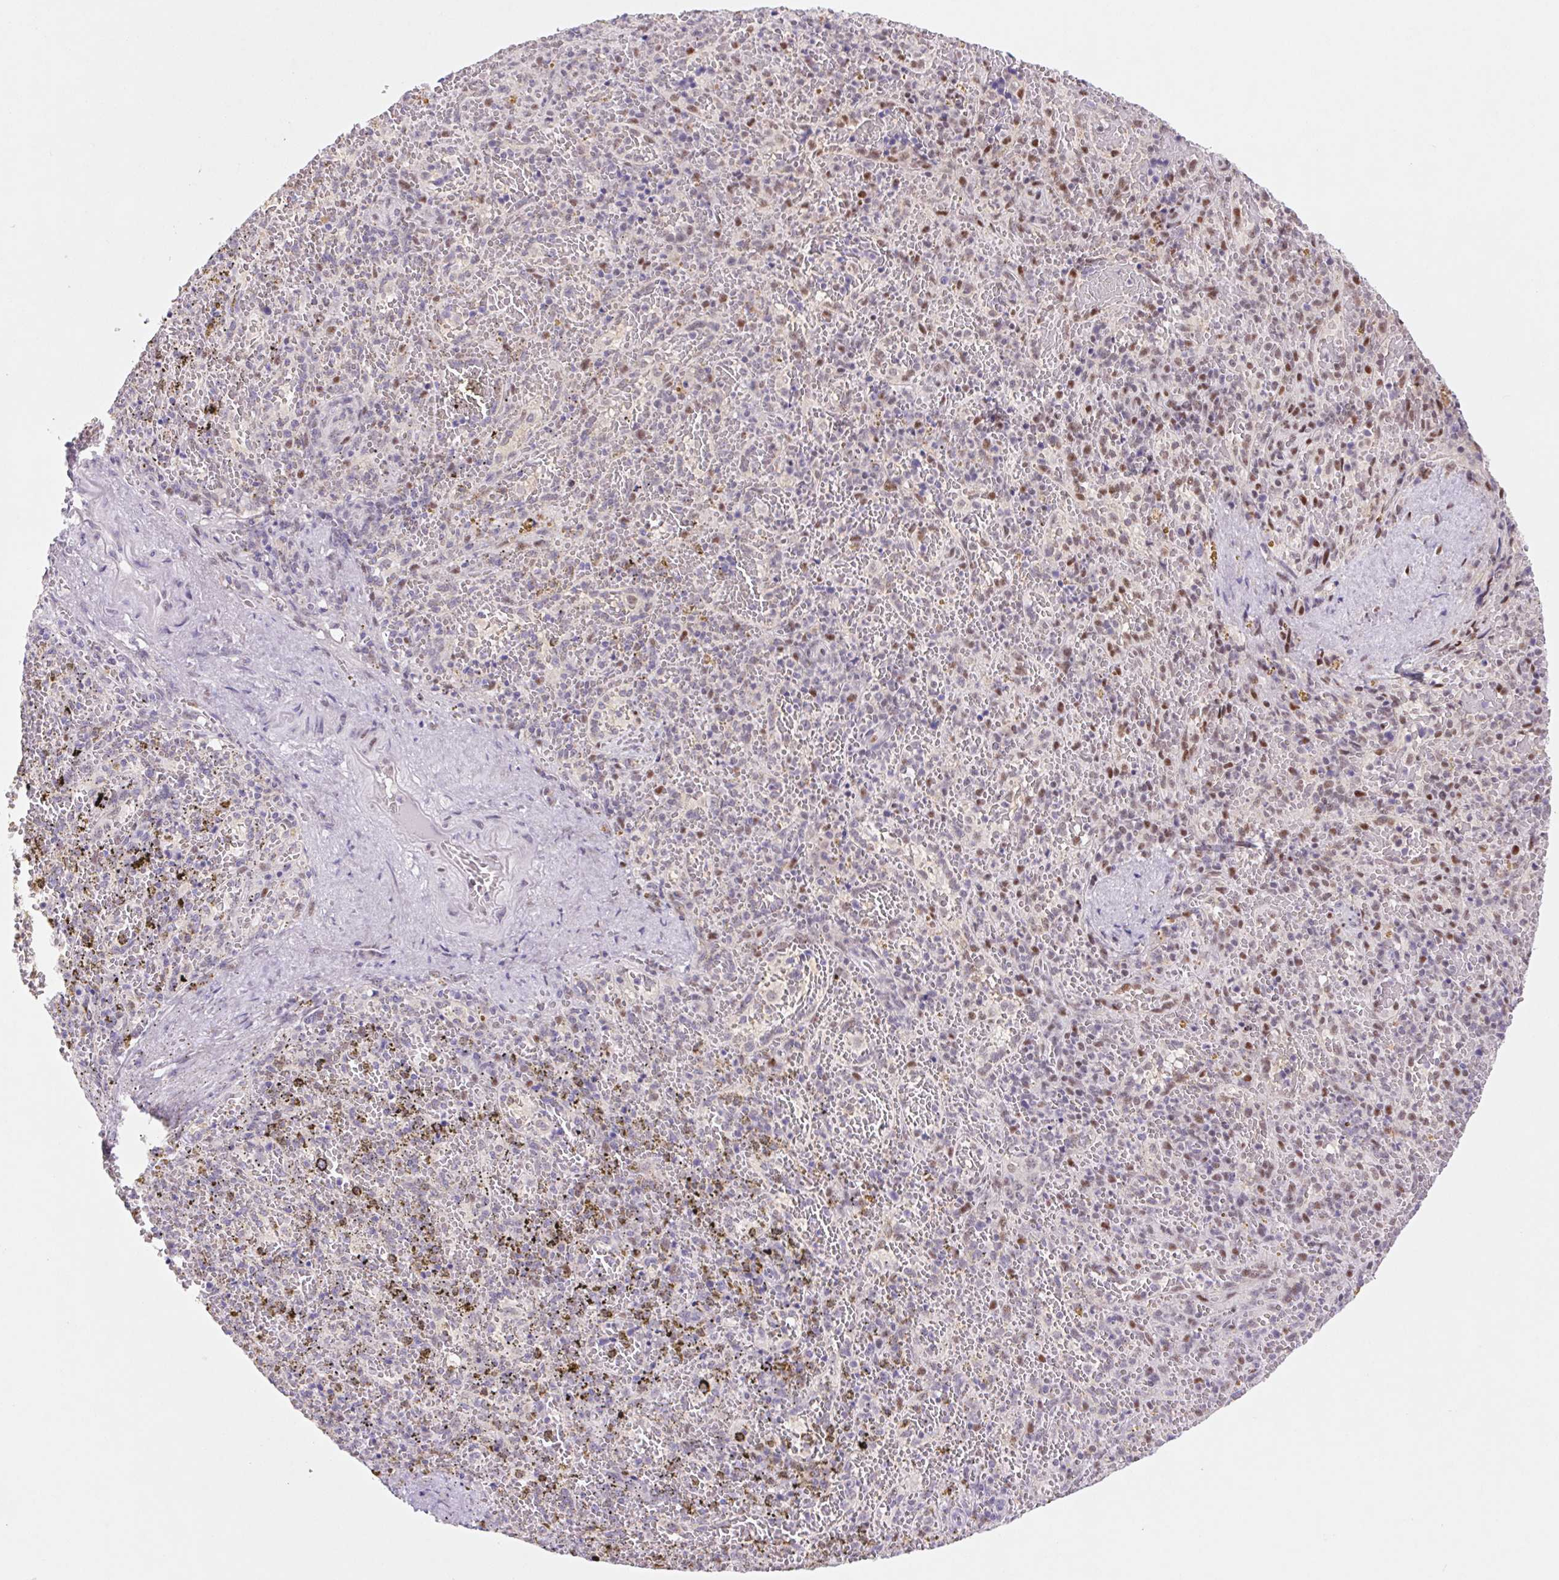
{"staining": {"intensity": "negative", "quantity": "none", "location": "none"}, "tissue": "spleen", "cell_type": "Cells in red pulp", "image_type": "normal", "snomed": [{"axis": "morphology", "description": "Normal tissue, NOS"}, {"axis": "topography", "description": "Spleen"}], "caption": "An image of human spleen is negative for staining in cells in red pulp. (Stains: DAB immunohistochemistry with hematoxylin counter stain, Microscopy: brightfield microscopy at high magnification).", "gene": "DPPA5", "patient": {"sex": "female", "age": 50}}